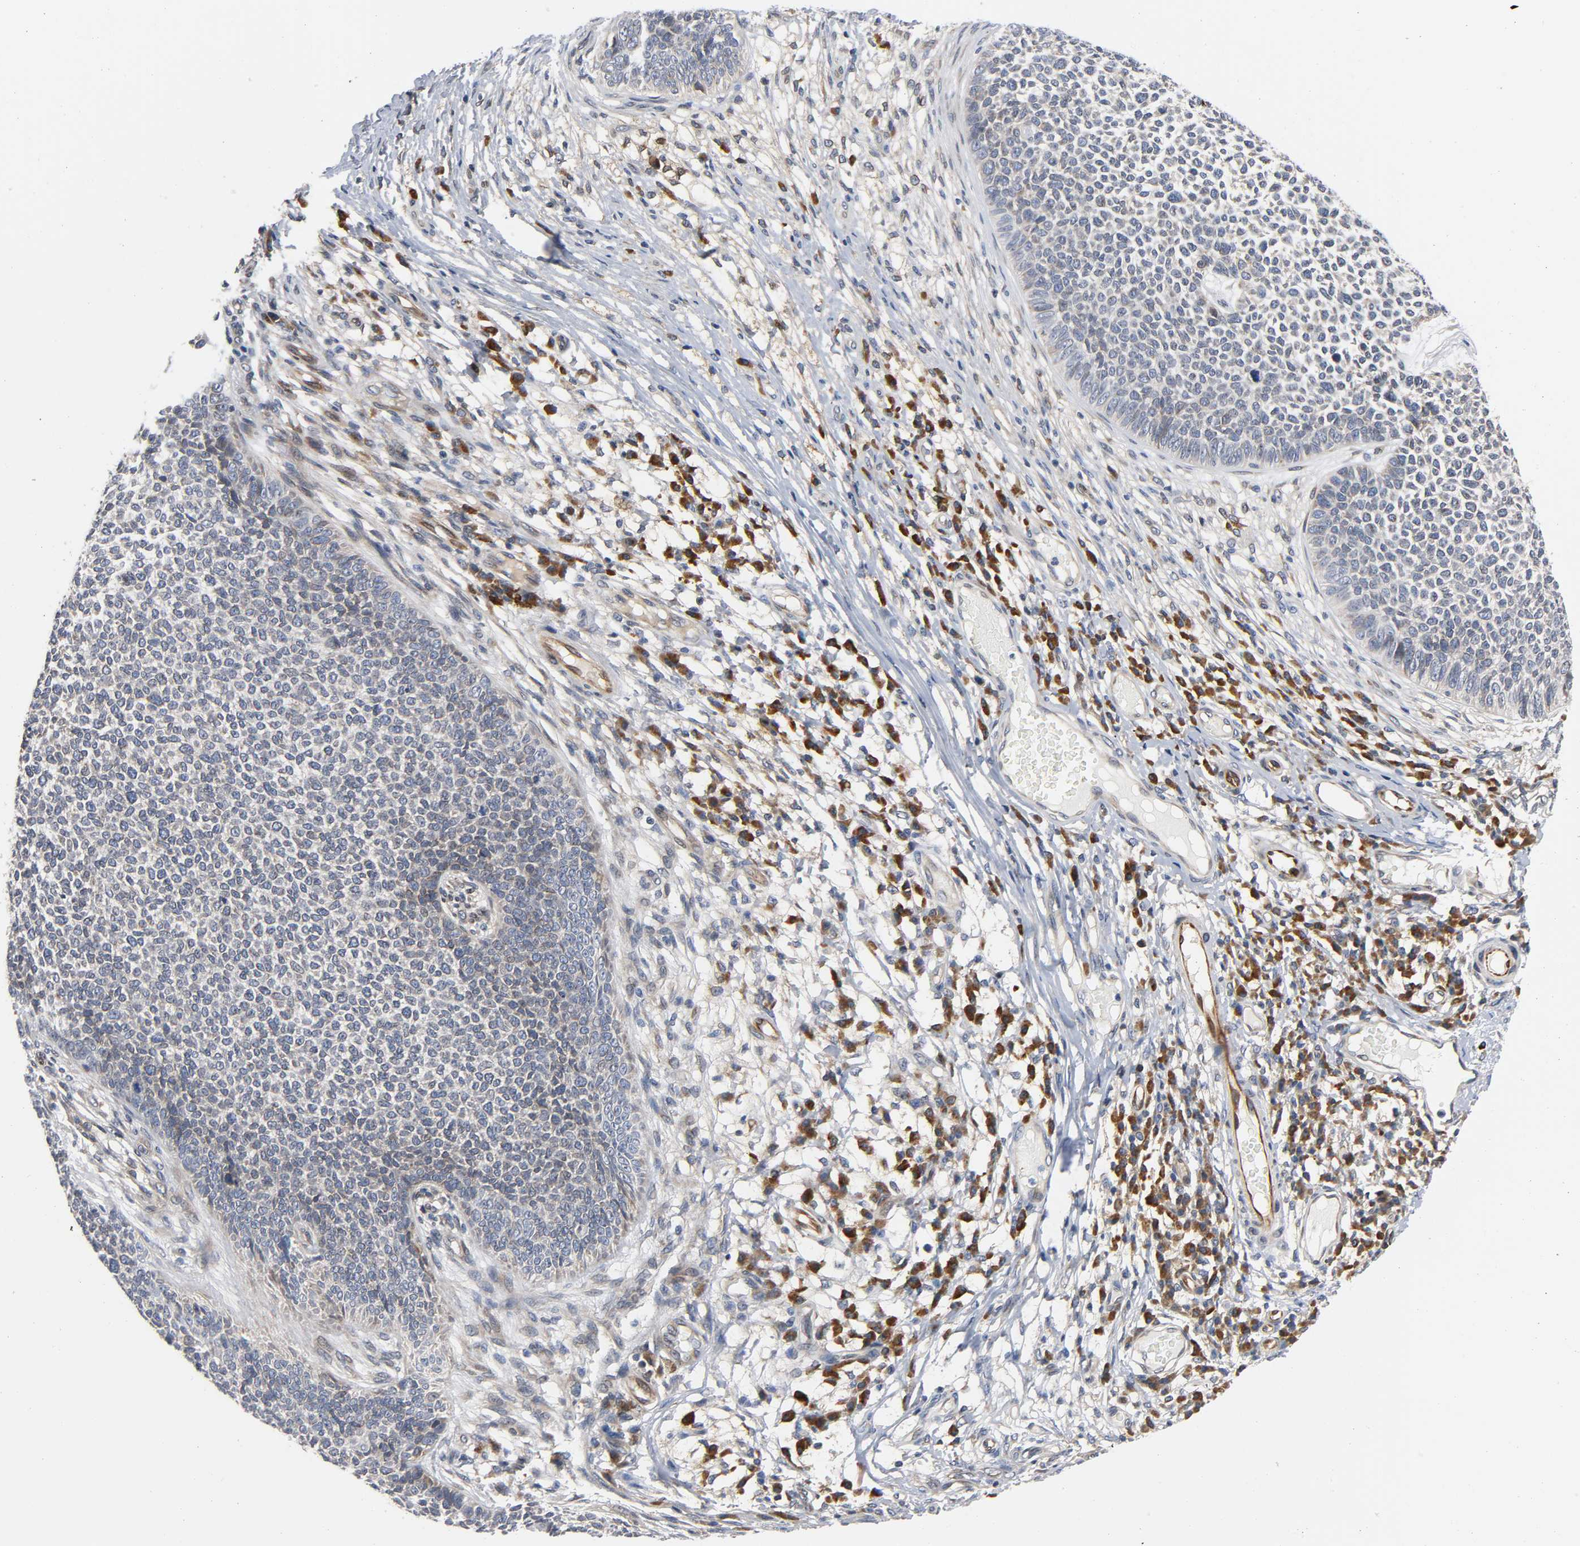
{"staining": {"intensity": "weak", "quantity": "<25%", "location": "cytoplasmic/membranous"}, "tissue": "skin cancer", "cell_type": "Tumor cells", "image_type": "cancer", "snomed": [{"axis": "morphology", "description": "Basal cell carcinoma"}, {"axis": "topography", "description": "Skin"}], "caption": "Immunohistochemistry of human skin basal cell carcinoma shows no positivity in tumor cells.", "gene": "ASB6", "patient": {"sex": "female", "age": 84}}